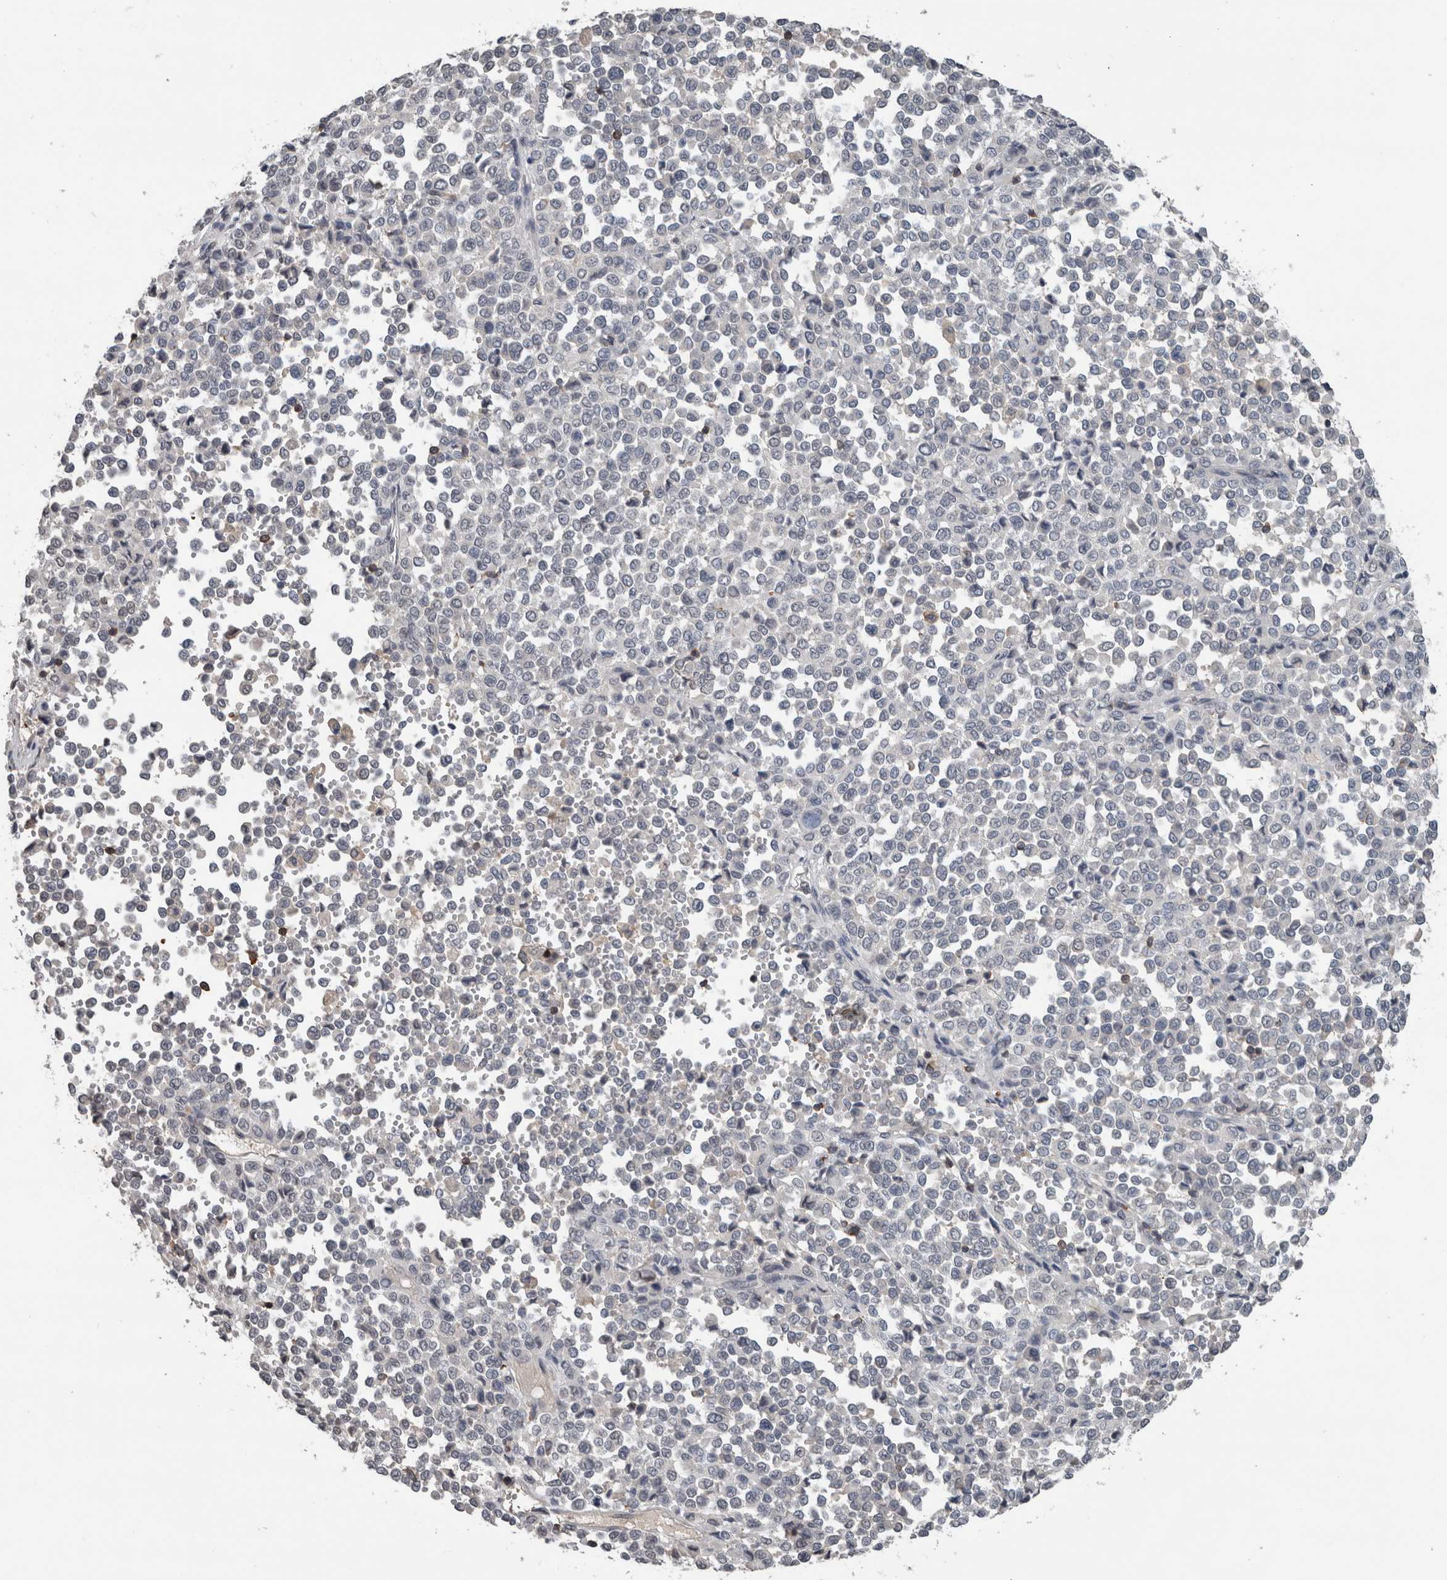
{"staining": {"intensity": "negative", "quantity": "none", "location": "none"}, "tissue": "melanoma", "cell_type": "Tumor cells", "image_type": "cancer", "snomed": [{"axis": "morphology", "description": "Malignant melanoma, Metastatic site"}, {"axis": "topography", "description": "Pancreas"}], "caption": "An immunohistochemistry (IHC) image of malignant melanoma (metastatic site) is shown. There is no staining in tumor cells of malignant melanoma (metastatic site). Brightfield microscopy of IHC stained with DAB (brown) and hematoxylin (blue), captured at high magnification.", "gene": "MAFF", "patient": {"sex": "female", "age": 30}}